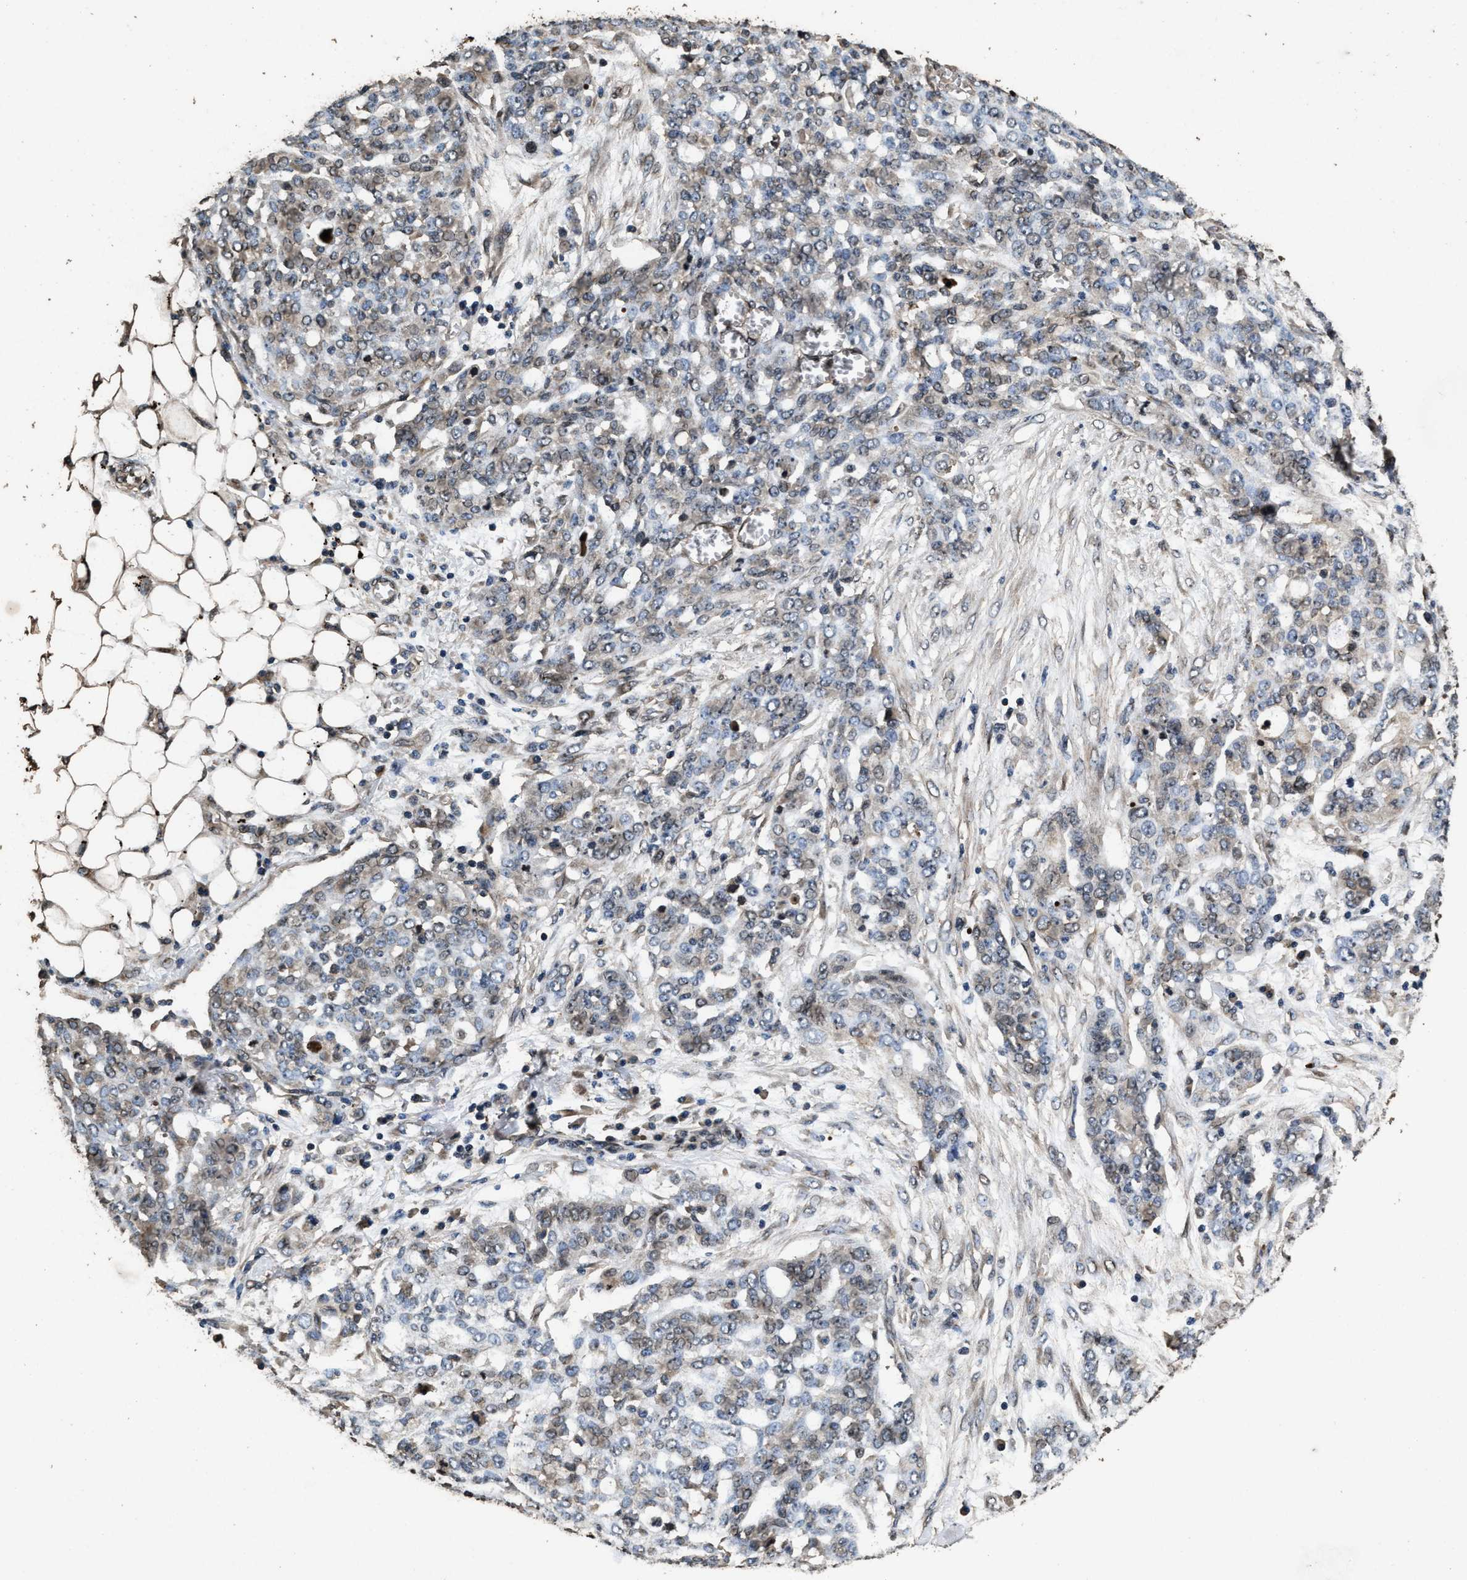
{"staining": {"intensity": "weak", "quantity": "<25%", "location": "cytoplasmic/membranous"}, "tissue": "ovarian cancer", "cell_type": "Tumor cells", "image_type": "cancer", "snomed": [{"axis": "morphology", "description": "Cystadenocarcinoma, serous, NOS"}, {"axis": "topography", "description": "Soft tissue"}, {"axis": "topography", "description": "Ovary"}], "caption": "Immunohistochemical staining of human serous cystadenocarcinoma (ovarian) displays no significant positivity in tumor cells. (Brightfield microscopy of DAB immunohistochemistry (IHC) at high magnification).", "gene": "ACCS", "patient": {"sex": "female", "age": 57}}